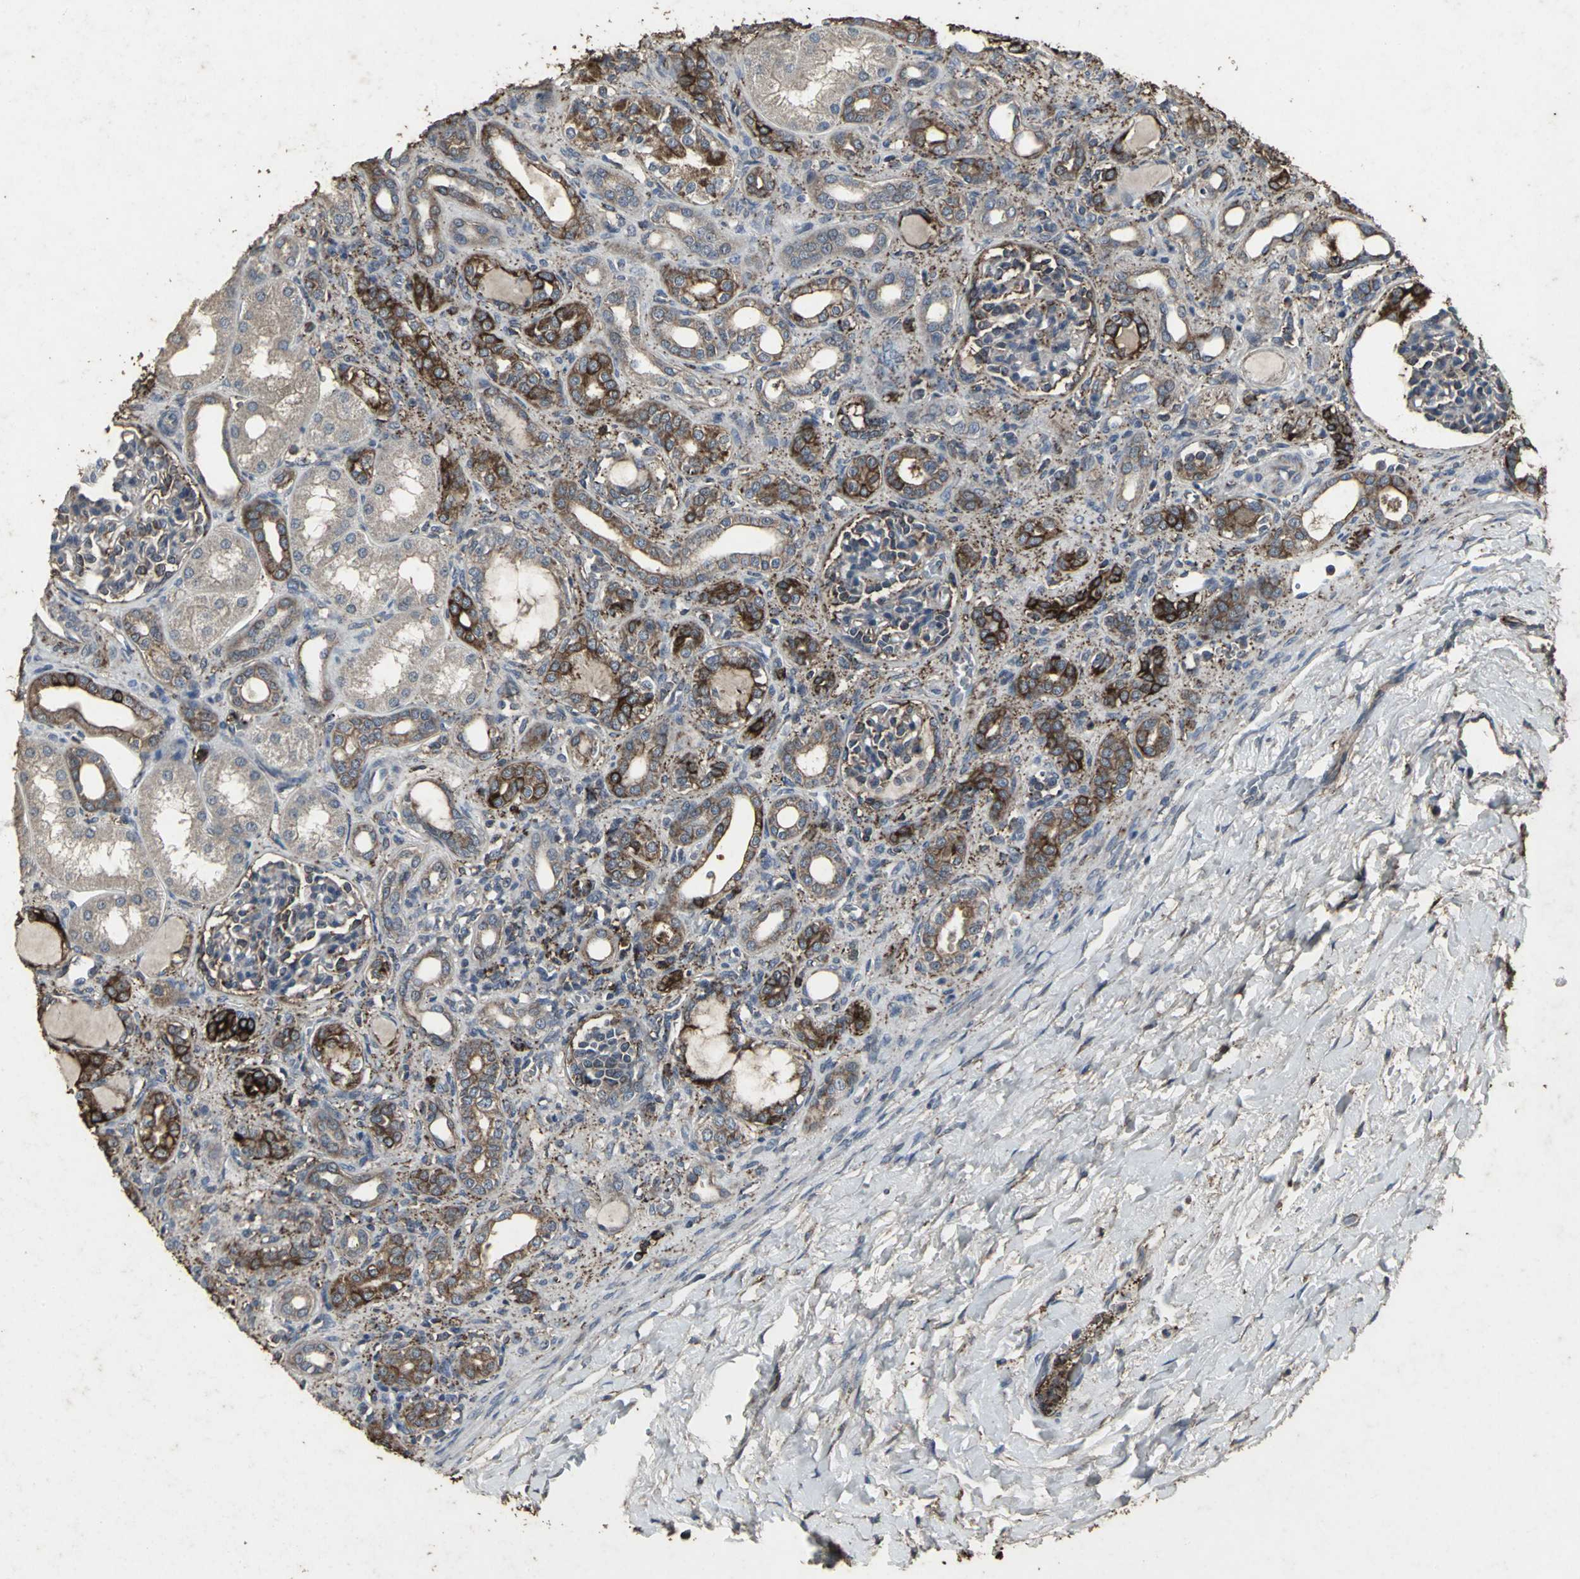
{"staining": {"intensity": "moderate", "quantity": "<25%", "location": "cytoplasmic/membranous"}, "tissue": "kidney", "cell_type": "Cells in glomeruli", "image_type": "normal", "snomed": [{"axis": "morphology", "description": "Normal tissue, NOS"}, {"axis": "topography", "description": "Kidney"}], "caption": "This micrograph shows IHC staining of unremarkable human kidney, with low moderate cytoplasmic/membranous expression in about <25% of cells in glomeruli.", "gene": "CCR9", "patient": {"sex": "male", "age": 7}}